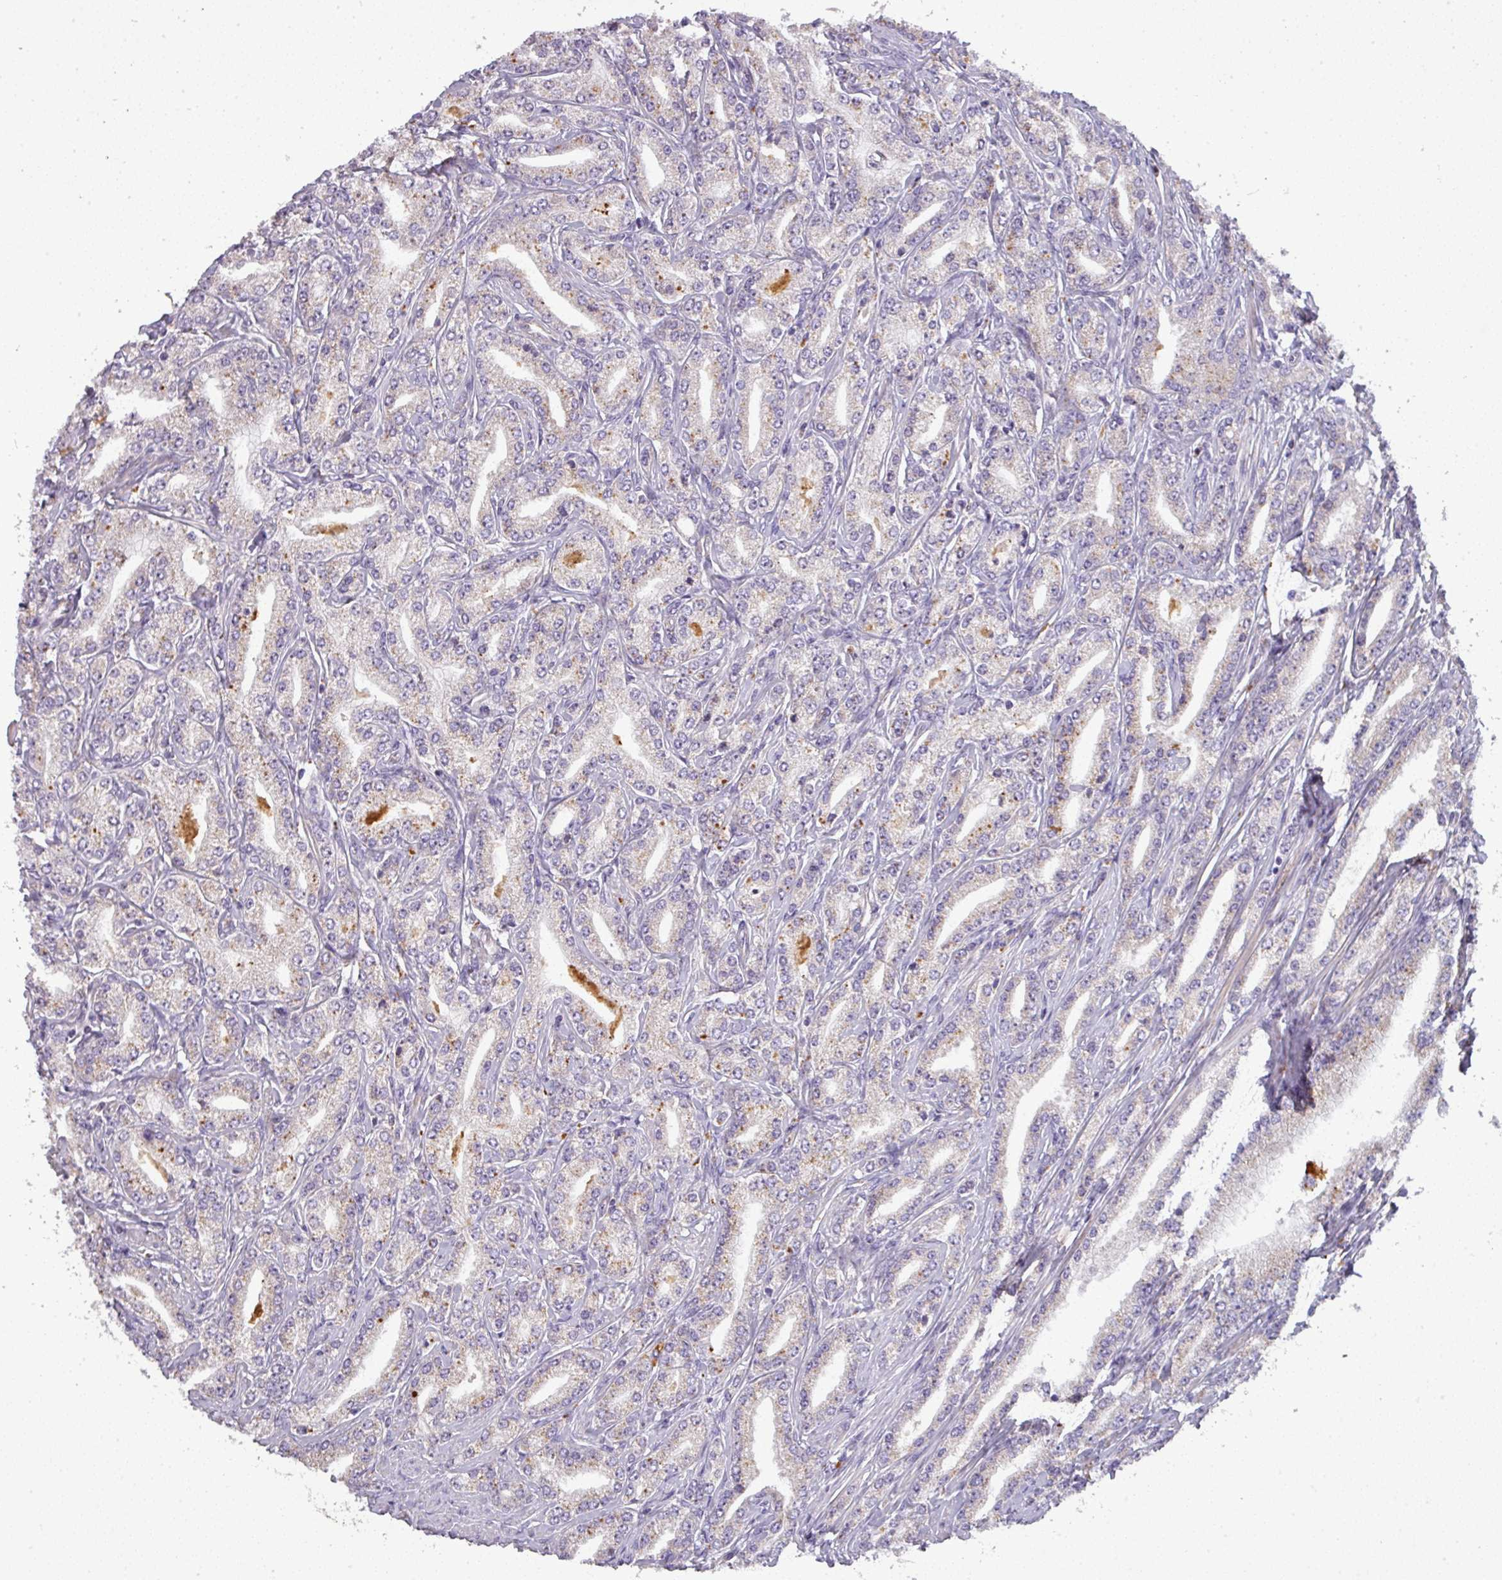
{"staining": {"intensity": "weak", "quantity": "25%-75%", "location": "cytoplasmic/membranous"}, "tissue": "prostate cancer", "cell_type": "Tumor cells", "image_type": "cancer", "snomed": [{"axis": "morphology", "description": "Adenocarcinoma, High grade"}, {"axis": "topography", "description": "Prostate"}], "caption": "An immunohistochemistry (IHC) micrograph of tumor tissue is shown. Protein staining in brown labels weak cytoplasmic/membranous positivity in prostate high-grade adenocarcinoma within tumor cells.", "gene": "PNMA6A", "patient": {"sex": "male", "age": 66}}